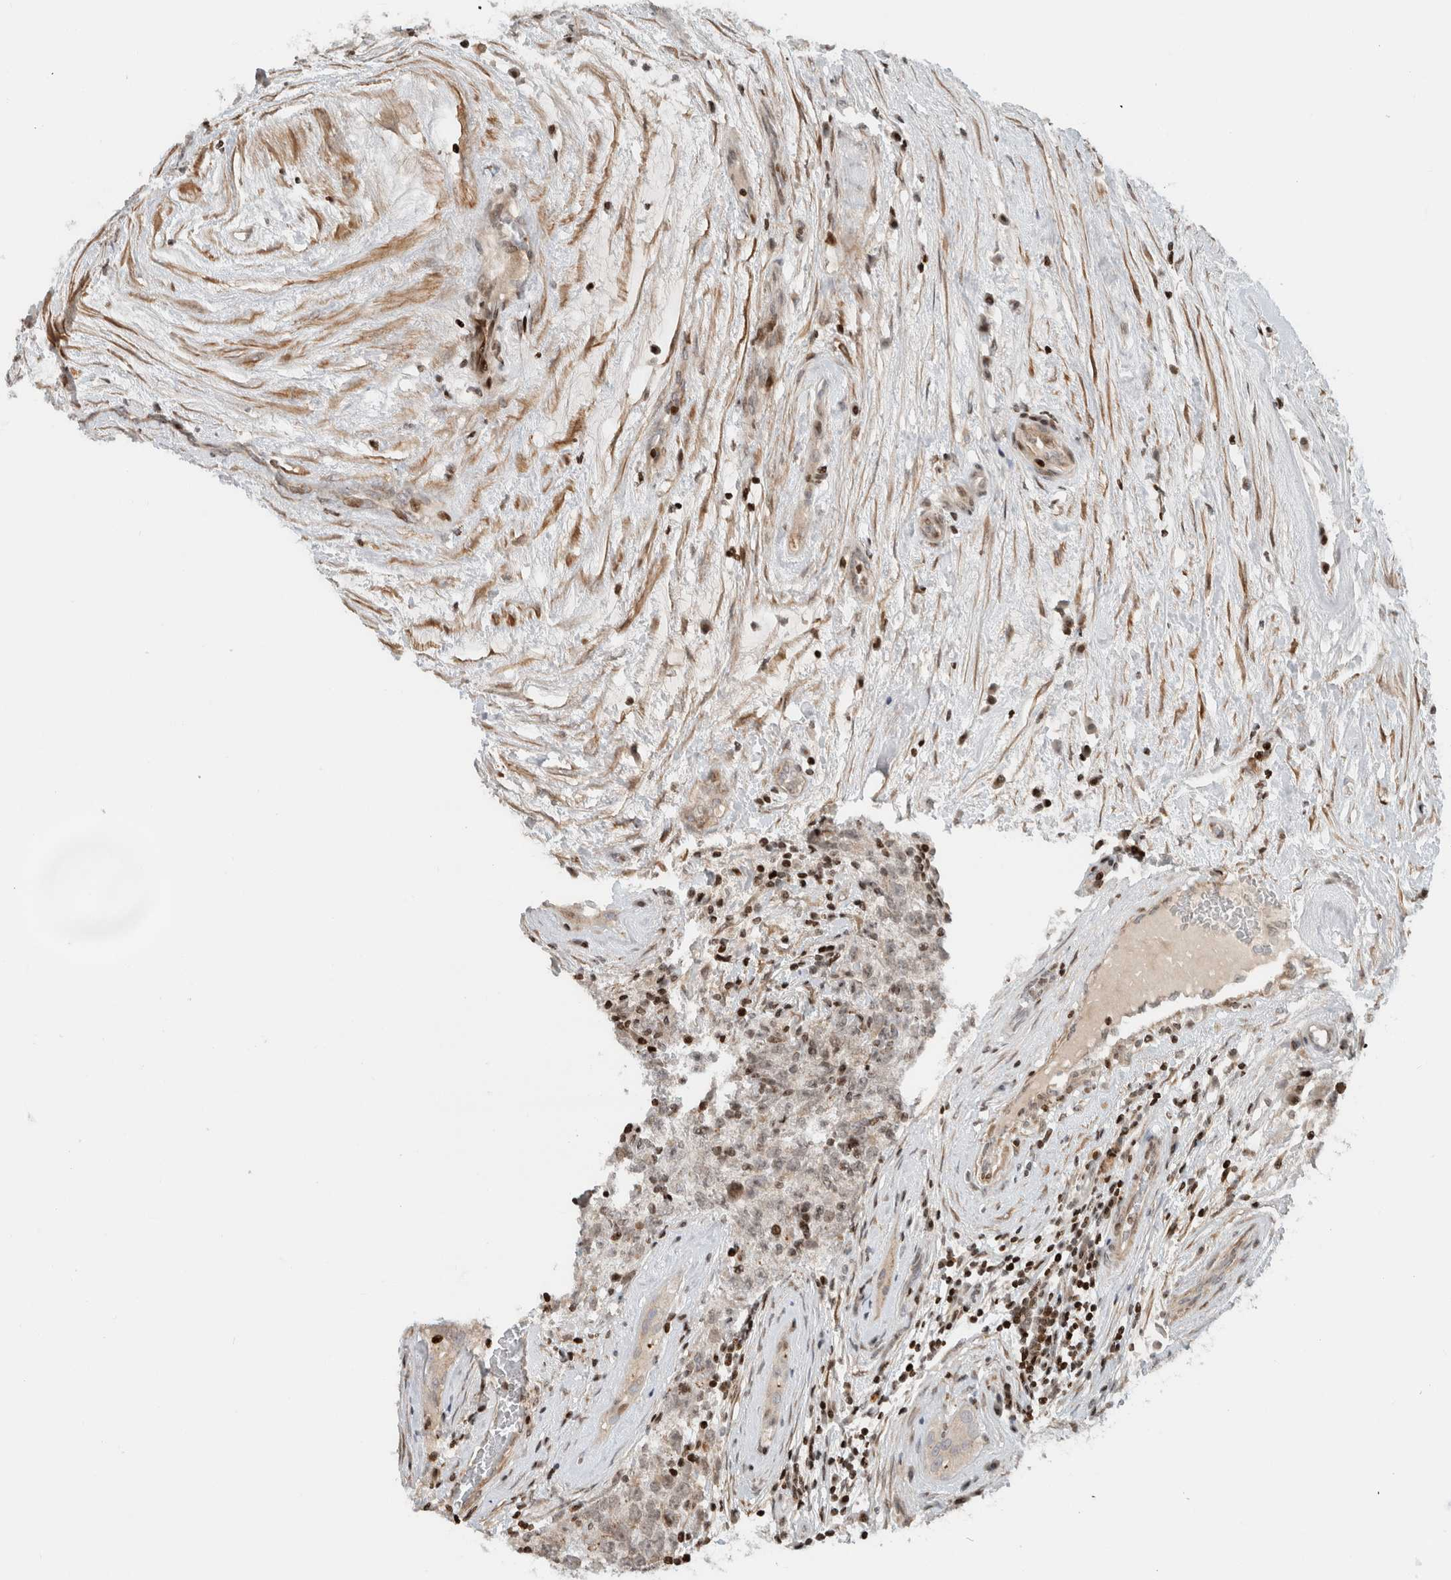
{"staining": {"intensity": "weak", "quantity": "<25%", "location": "cytoplasmic/membranous,nuclear"}, "tissue": "testis cancer", "cell_type": "Tumor cells", "image_type": "cancer", "snomed": [{"axis": "morphology", "description": "Seminoma, NOS"}, {"axis": "morphology", "description": "Carcinoma, Embryonal, NOS"}, {"axis": "topography", "description": "Testis"}], "caption": "Tumor cells are negative for protein expression in human testis cancer.", "gene": "GINS4", "patient": {"sex": "male", "age": 28}}